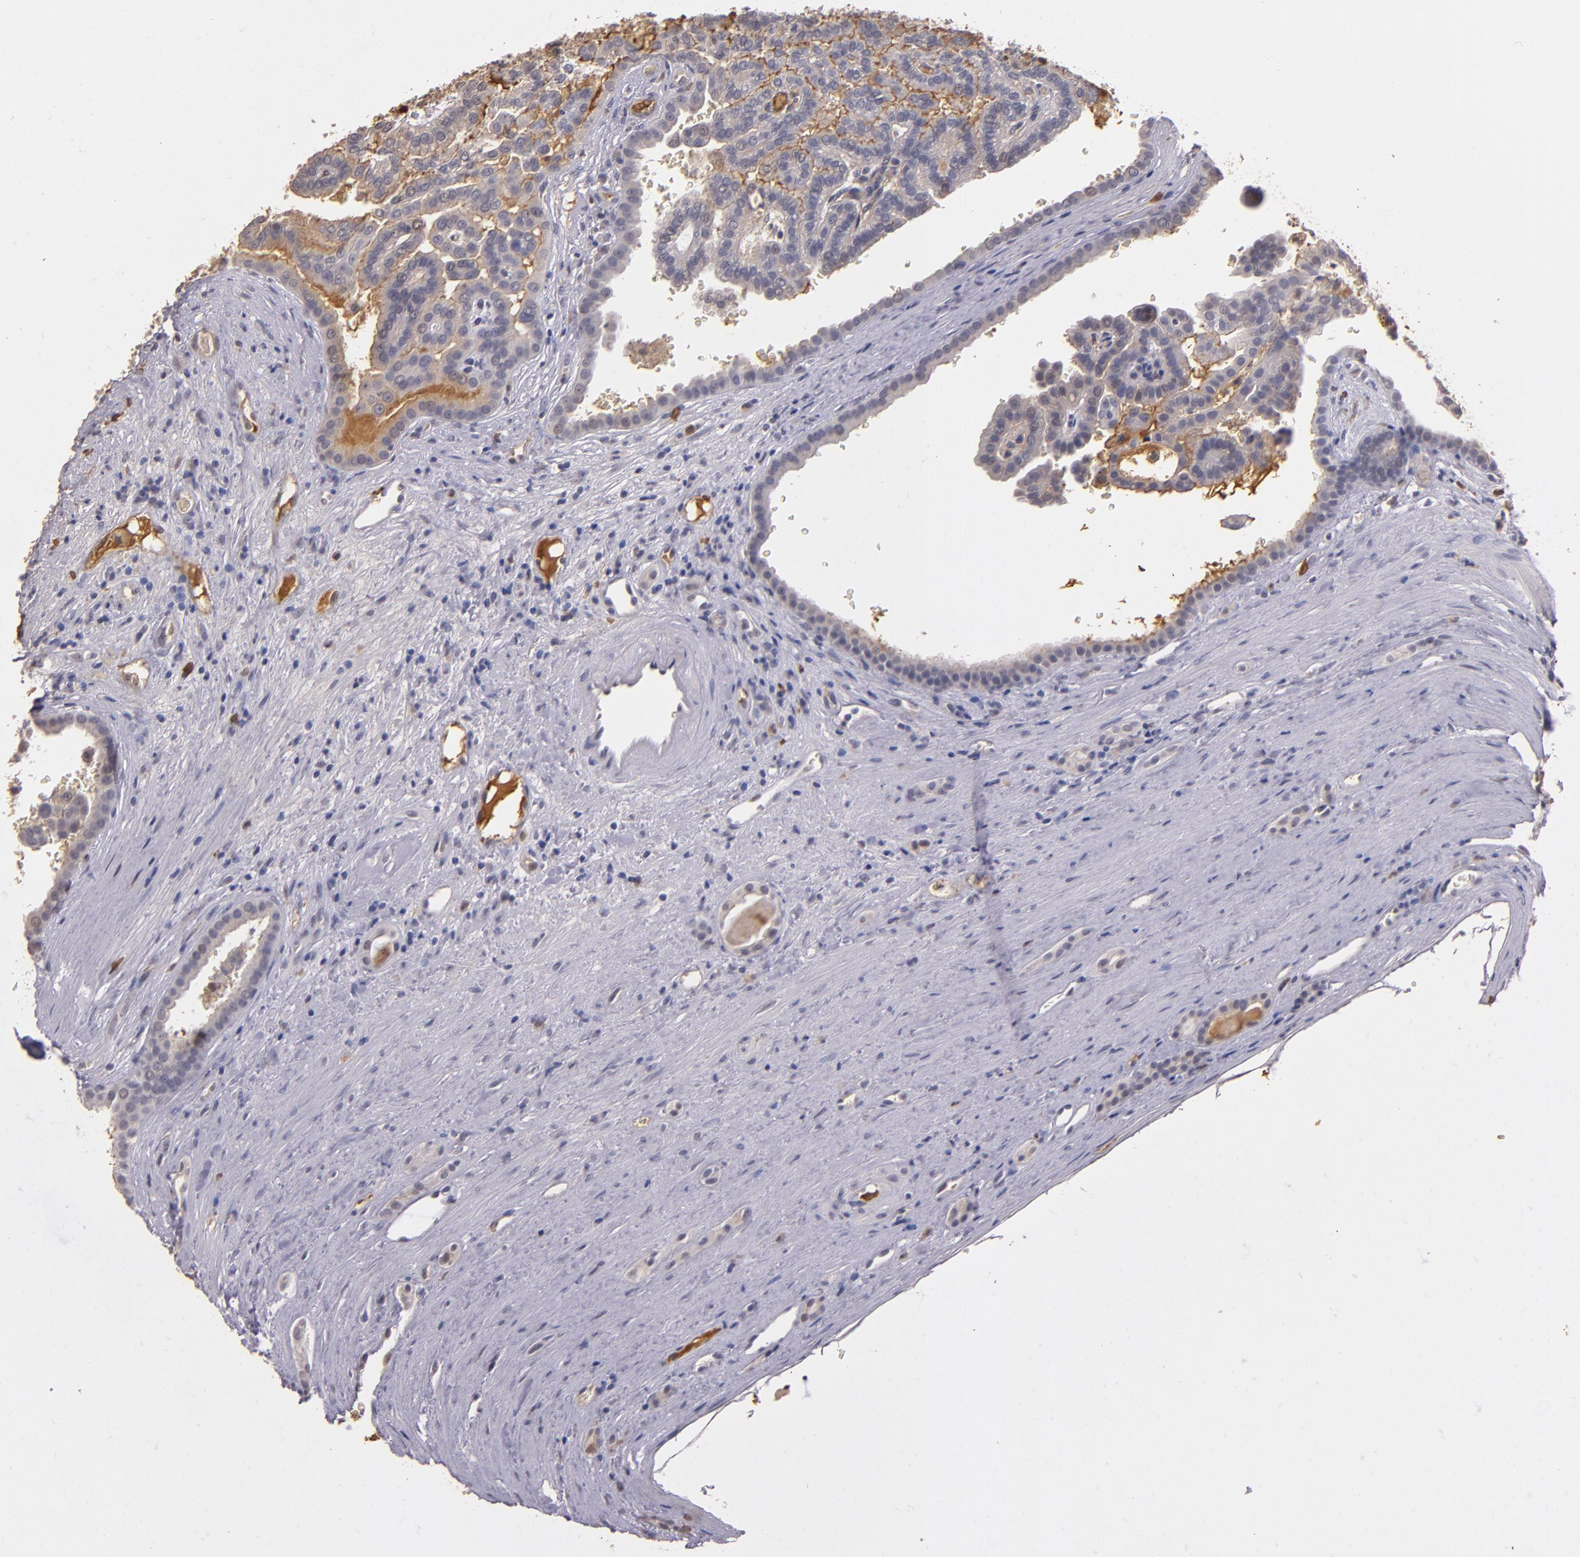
{"staining": {"intensity": "weak", "quantity": ">75%", "location": "cytoplasmic/membranous"}, "tissue": "renal cancer", "cell_type": "Tumor cells", "image_type": "cancer", "snomed": [{"axis": "morphology", "description": "Adenocarcinoma, NOS"}, {"axis": "topography", "description": "Kidney"}], "caption": "Protein staining of renal cancer tissue shows weak cytoplasmic/membranous staining in about >75% of tumor cells.", "gene": "PTS", "patient": {"sex": "male", "age": 61}}